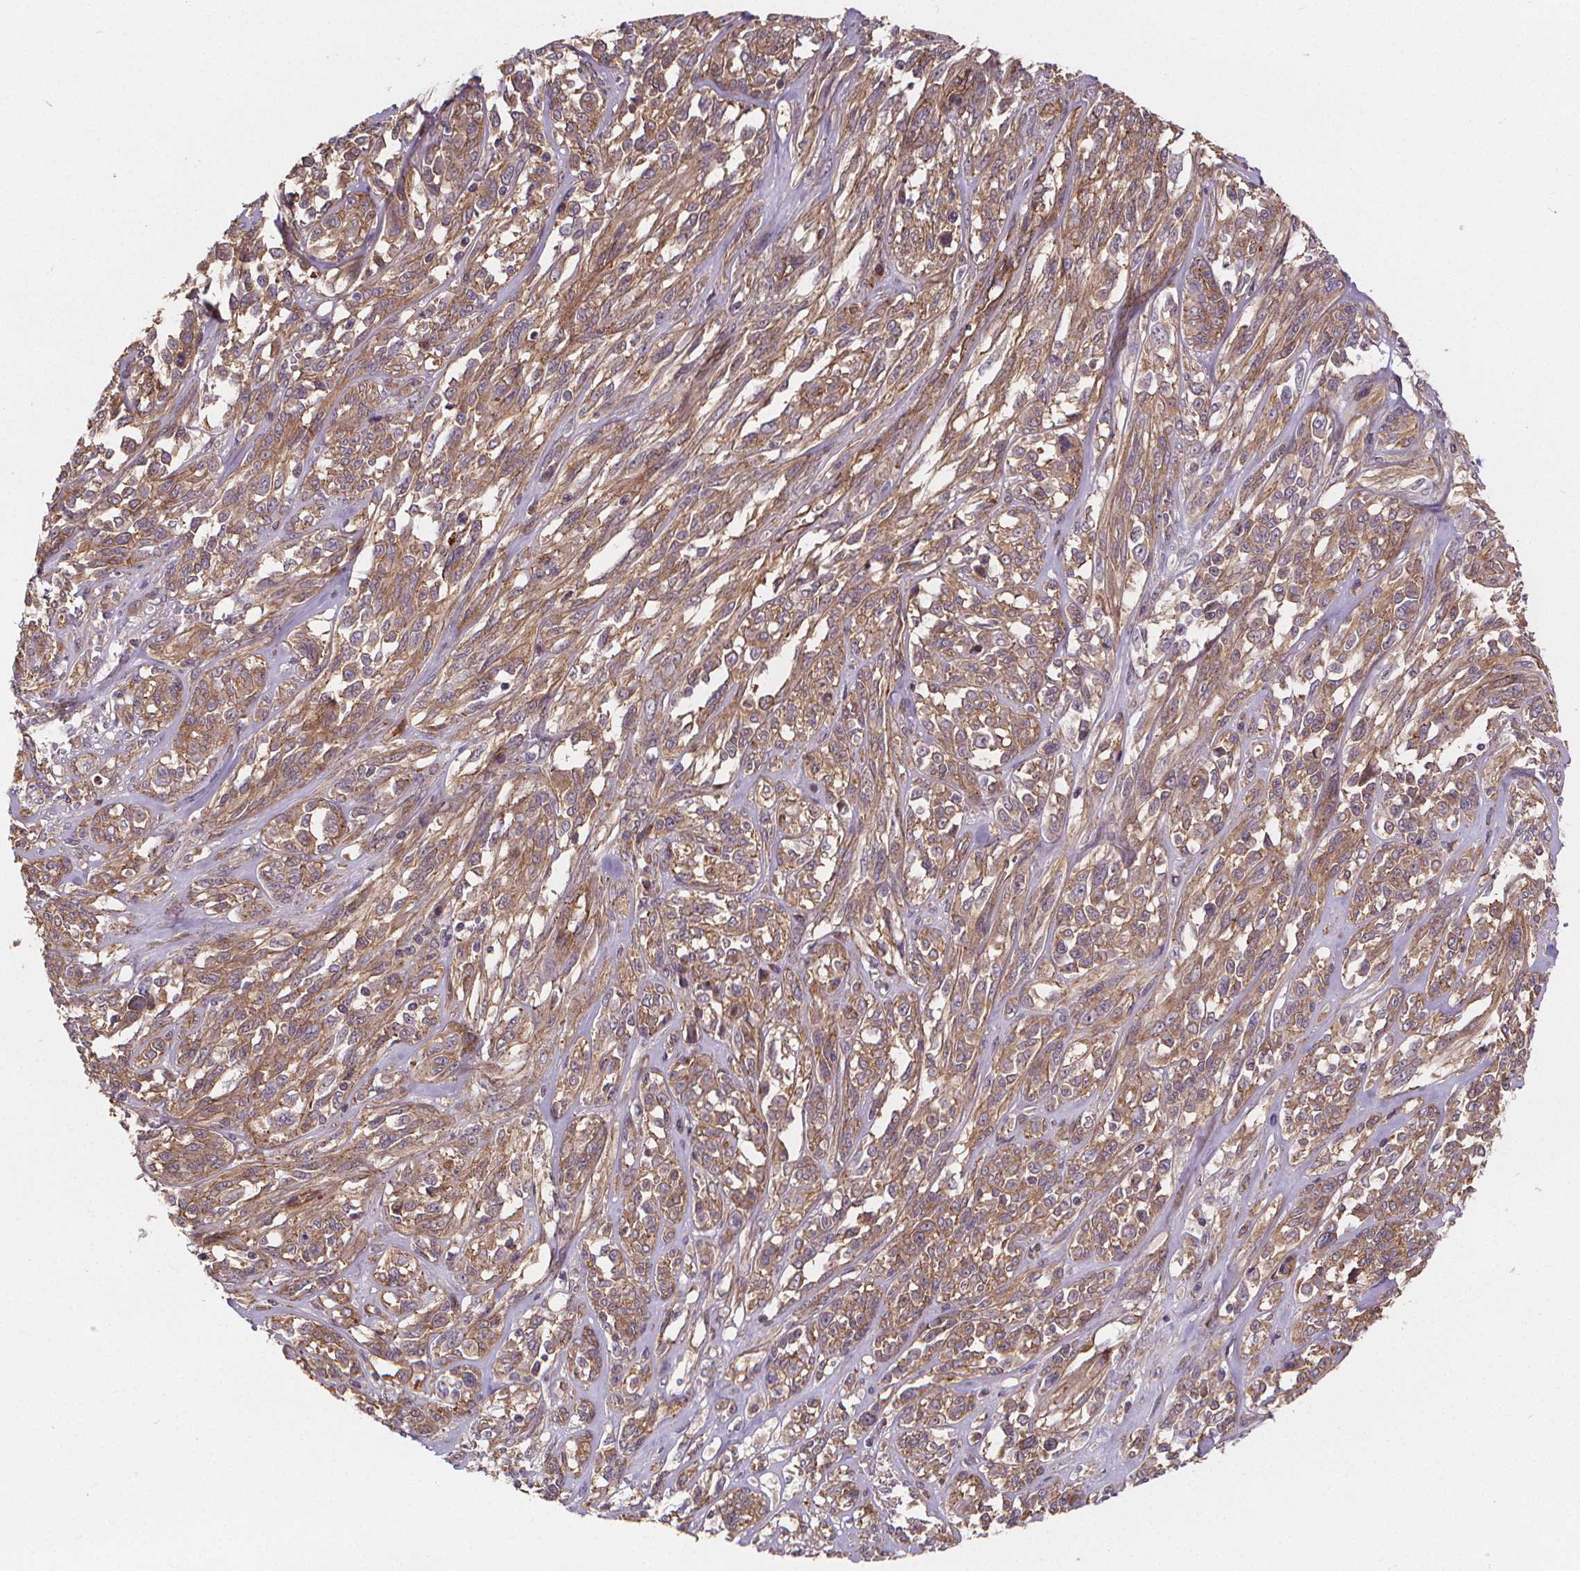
{"staining": {"intensity": "moderate", "quantity": ">75%", "location": "cytoplasmic/membranous"}, "tissue": "melanoma", "cell_type": "Tumor cells", "image_type": "cancer", "snomed": [{"axis": "morphology", "description": "Malignant melanoma, NOS"}, {"axis": "topography", "description": "Skin"}], "caption": "The histopathology image demonstrates staining of melanoma, revealing moderate cytoplasmic/membranous protein expression (brown color) within tumor cells.", "gene": "CLINT1", "patient": {"sex": "female", "age": 91}}